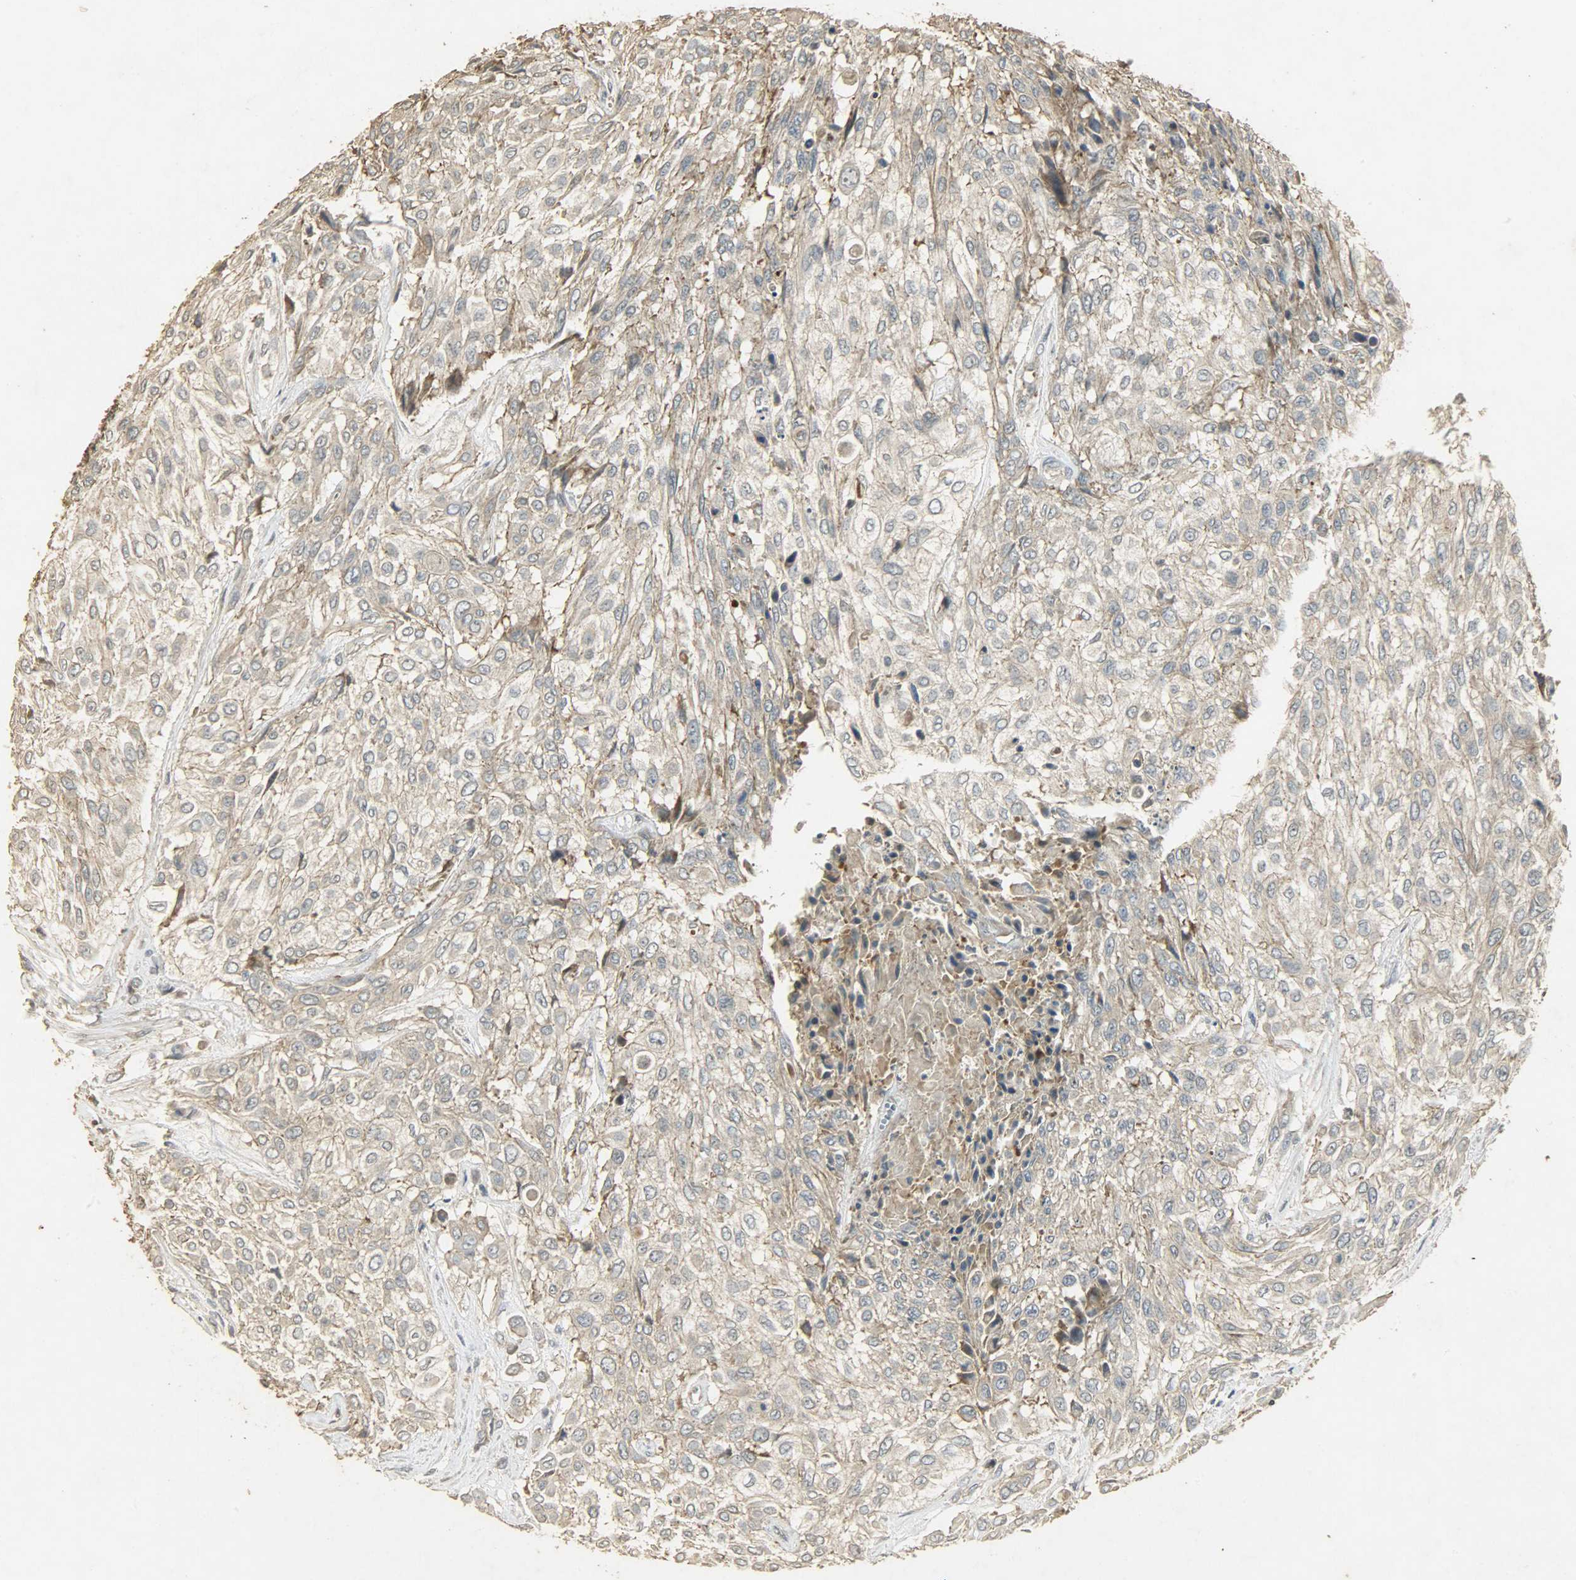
{"staining": {"intensity": "weak", "quantity": ">75%", "location": "cytoplasmic/membranous"}, "tissue": "urothelial cancer", "cell_type": "Tumor cells", "image_type": "cancer", "snomed": [{"axis": "morphology", "description": "Urothelial carcinoma, High grade"}, {"axis": "topography", "description": "Urinary bladder"}], "caption": "DAB immunohistochemical staining of urothelial cancer demonstrates weak cytoplasmic/membranous protein expression in approximately >75% of tumor cells.", "gene": "ATP2B1", "patient": {"sex": "male", "age": 57}}